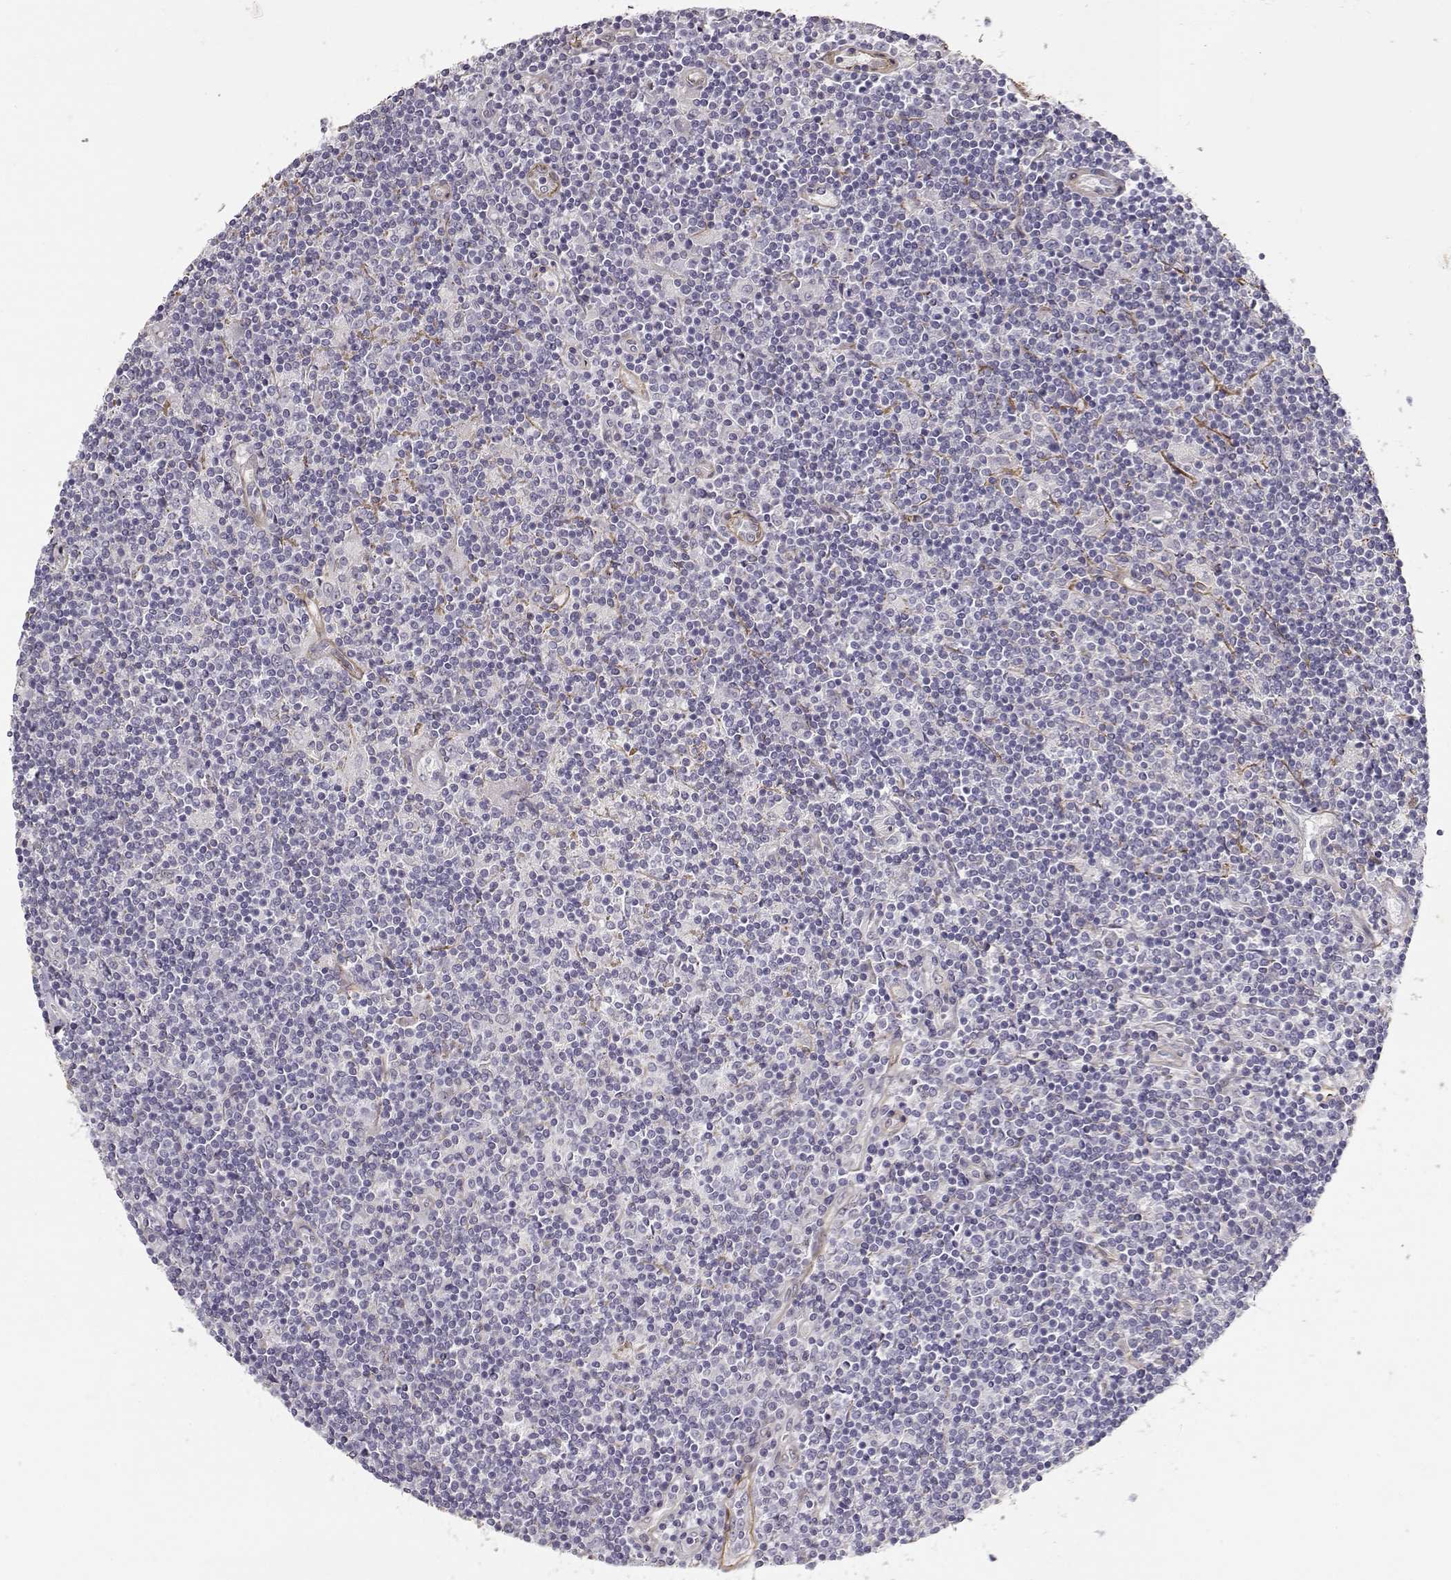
{"staining": {"intensity": "negative", "quantity": "none", "location": "none"}, "tissue": "lymphoma", "cell_type": "Tumor cells", "image_type": "cancer", "snomed": [{"axis": "morphology", "description": "Hodgkin's disease, NOS"}, {"axis": "topography", "description": "Lymph node"}], "caption": "IHC micrograph of neoplastic tissue: human Hodgkin's disease stained with DAB shows no significant protein staining in tumor cells.", "gene": "LAMA5", "patient": {"sex": "male", "age": 40}}